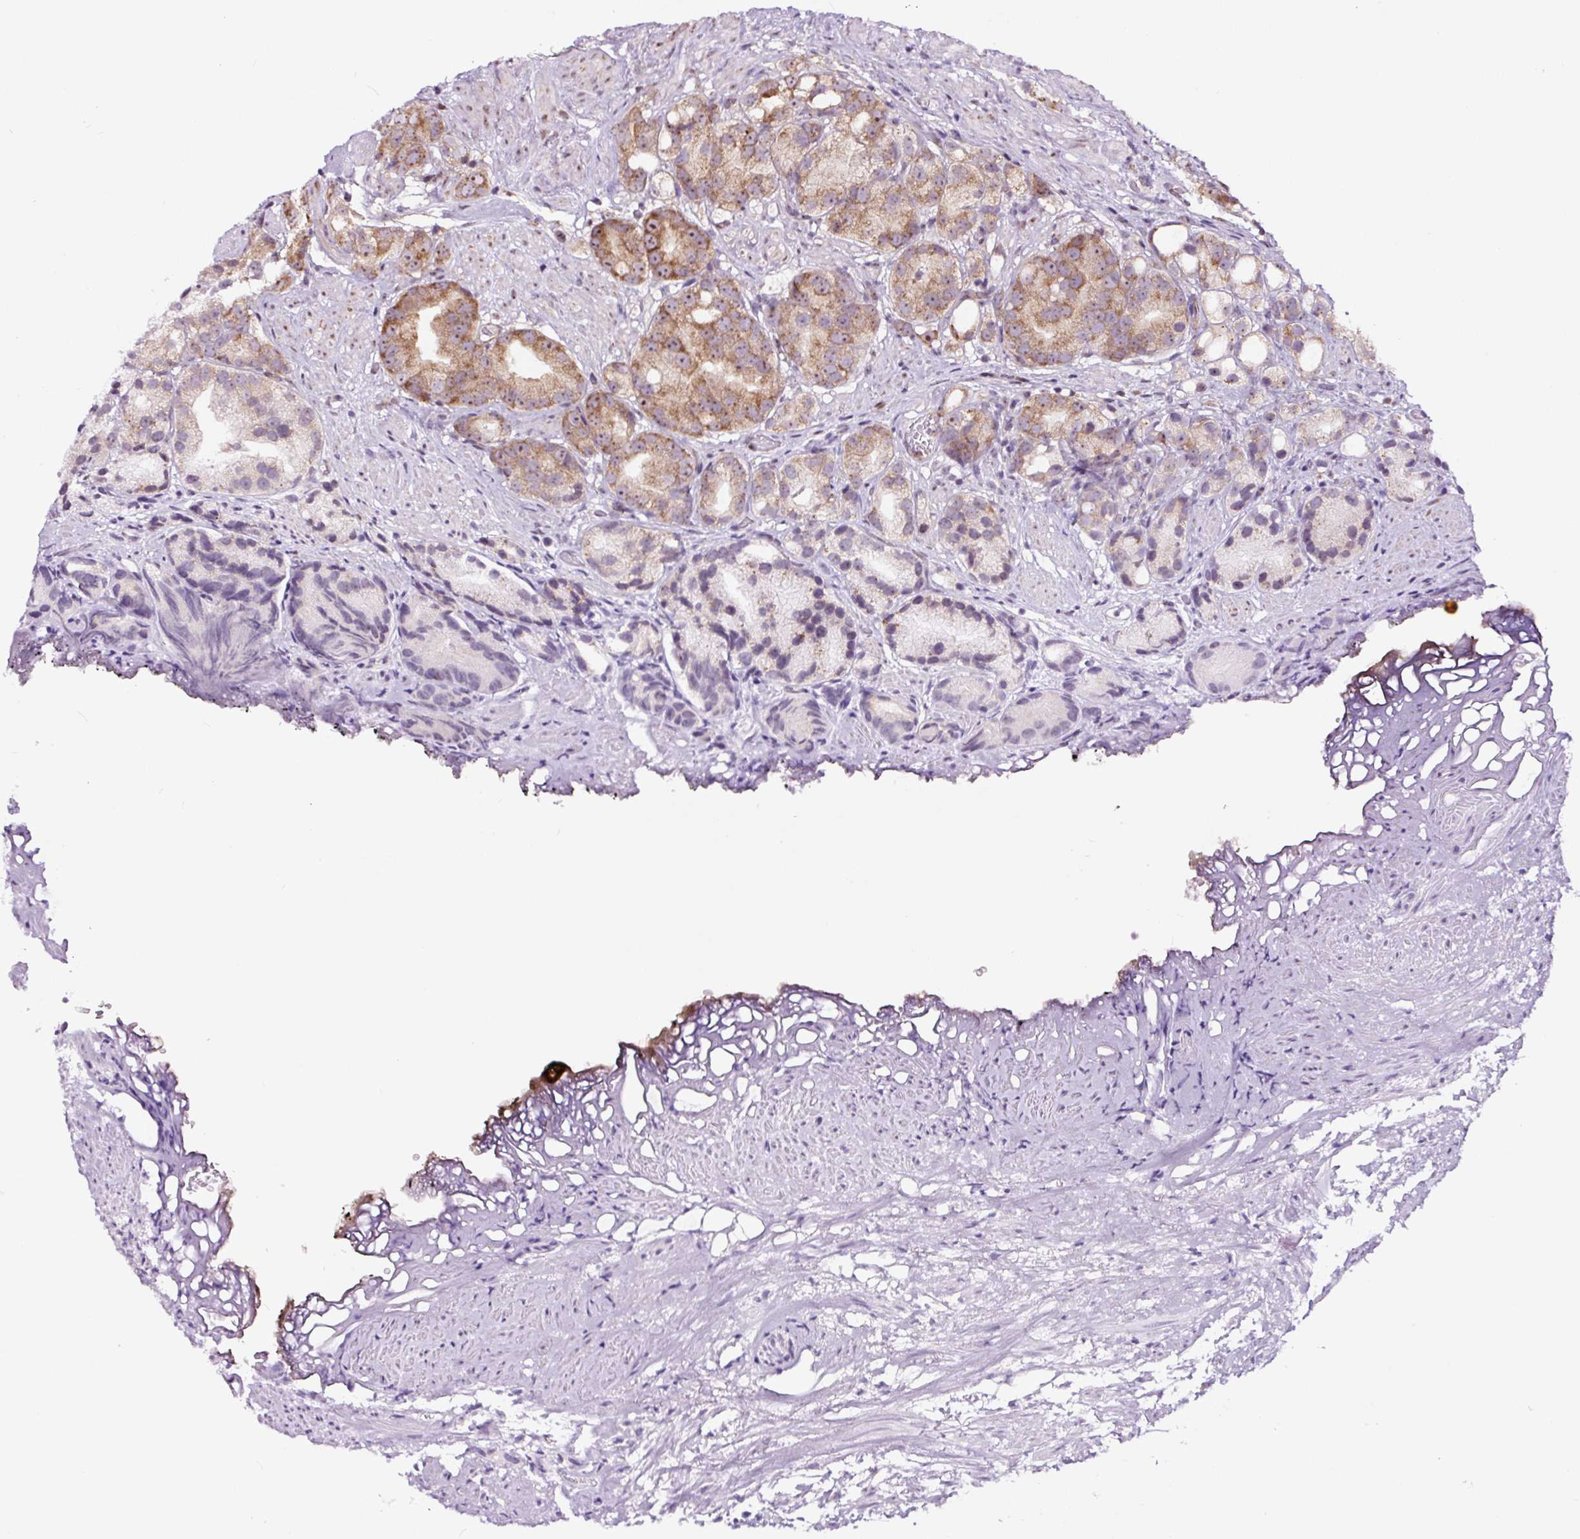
{"staining": {"intensity": "moderate", "quantity": ">75%", "location": "cytoplasmic/membranous"}, "tissue": "prostate cancer", "cell_type": "Tumor cells", "image_type": "cancer", "snomed": [{"axis": "morphology", "description": "Adenocarcinoma, High grade"}, {"axis": "topography", "description": "Prostate"}], "caption": "Immunohistochemical staining of prostate cancer demonstrates medium levels of moderate cytoplasmic/membranous positivity in approximately >75% of tumor cells.", "gene": "NOM1", "patient": {"sex": "male", "age": 82}}